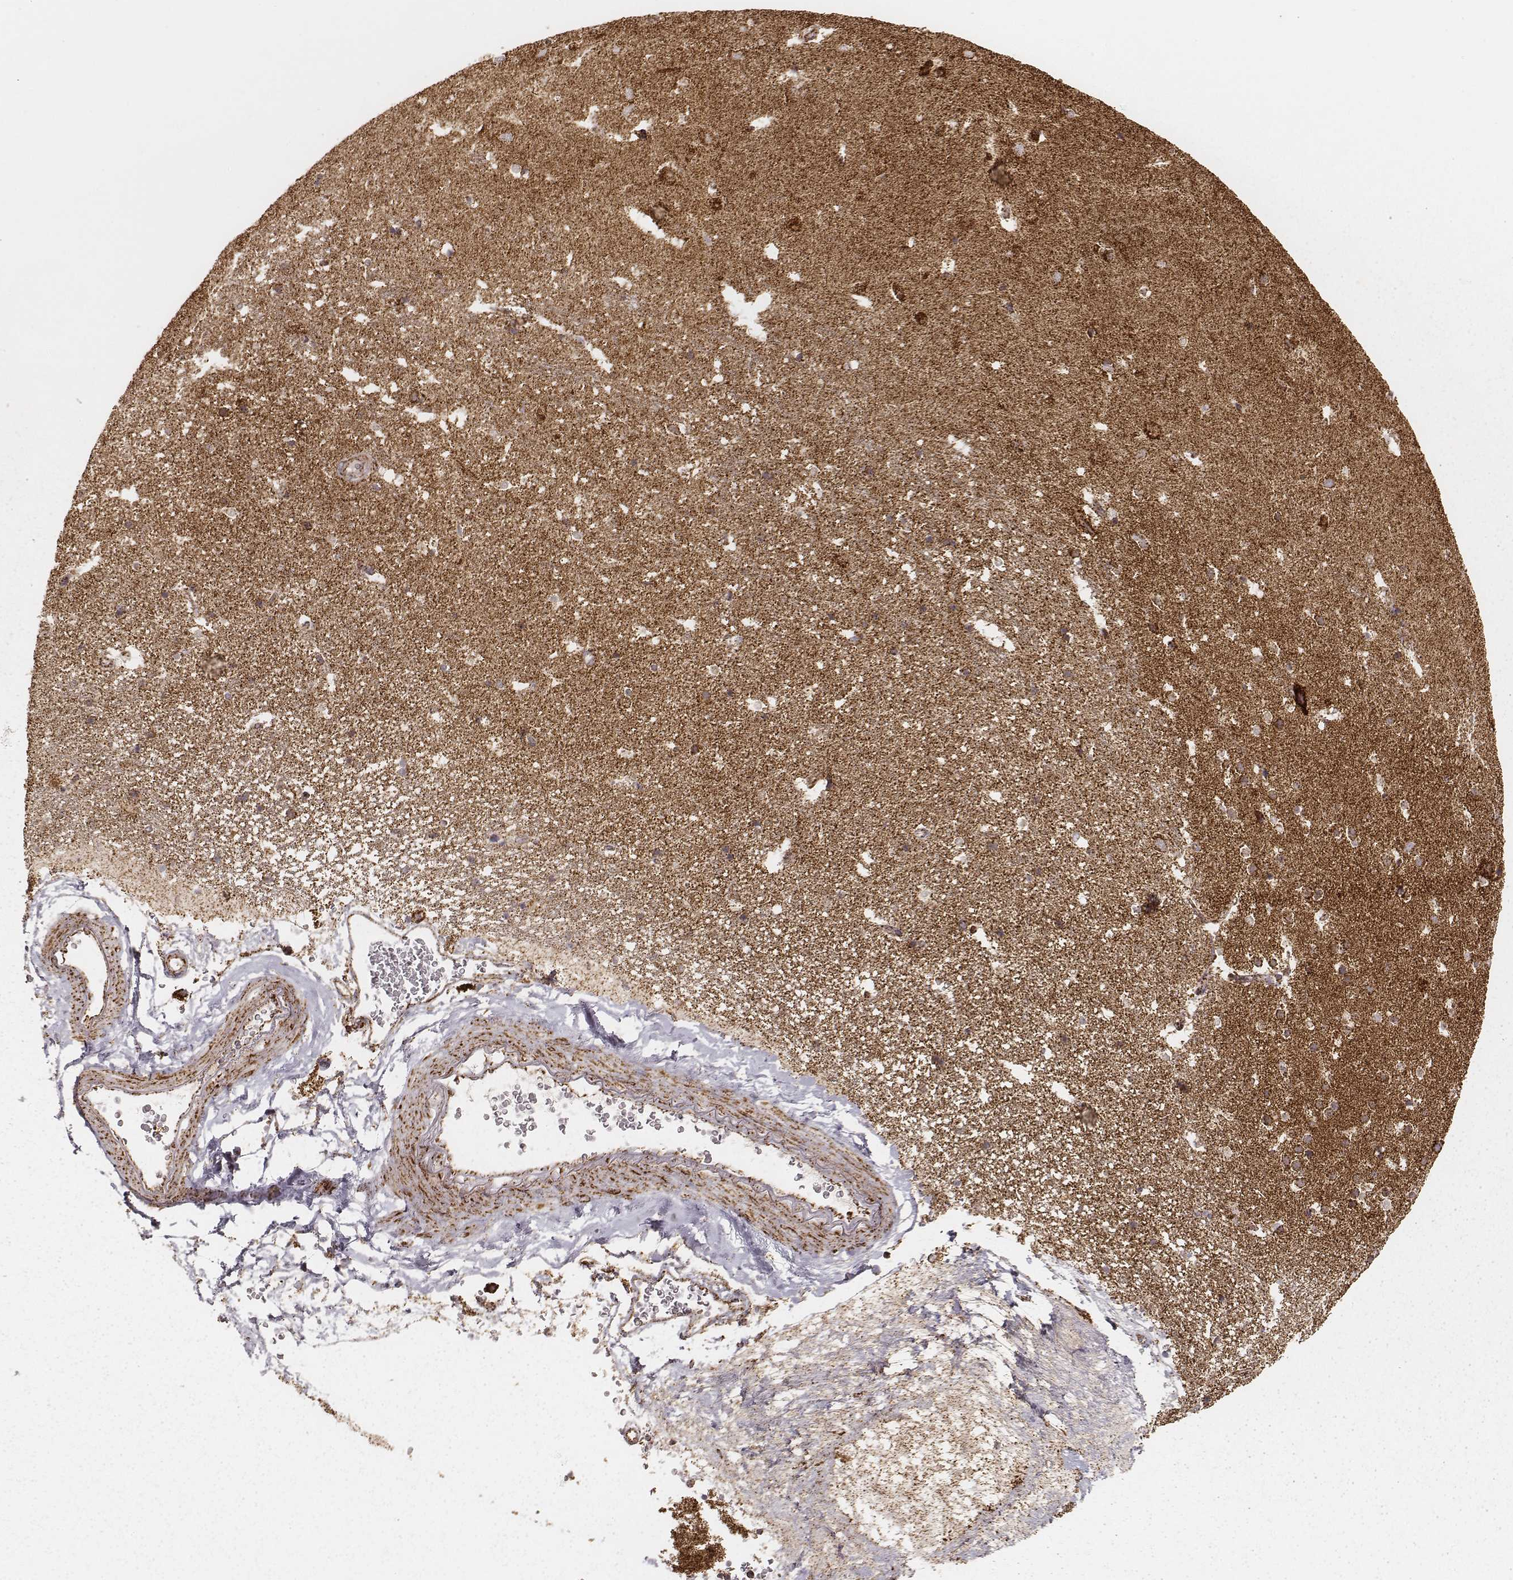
{"staining": {"intensity": "strong", "quantity": ">75%", "location": "cytoplasmic/membranous"}, "tissue": "hippocampus", "cell_type": "Glial cells", "image_type": "normal", "snomed": [{"axis": "morphology", "description": "Normal tissue, NOS"}, {"axis": "topography", "description": "Hippocampus"}], "caption": "IHC micrograph of benign hippocampus: hippocampus stained using immunohistochemistry reveals high levels of strong protein expression localized specifically in the cytoplasmic/membranous of glial cells, appearing as a cytoplasmic/membranous brown color.", "gene": "CS", "patient": {"sex": "male", "age": 44}}